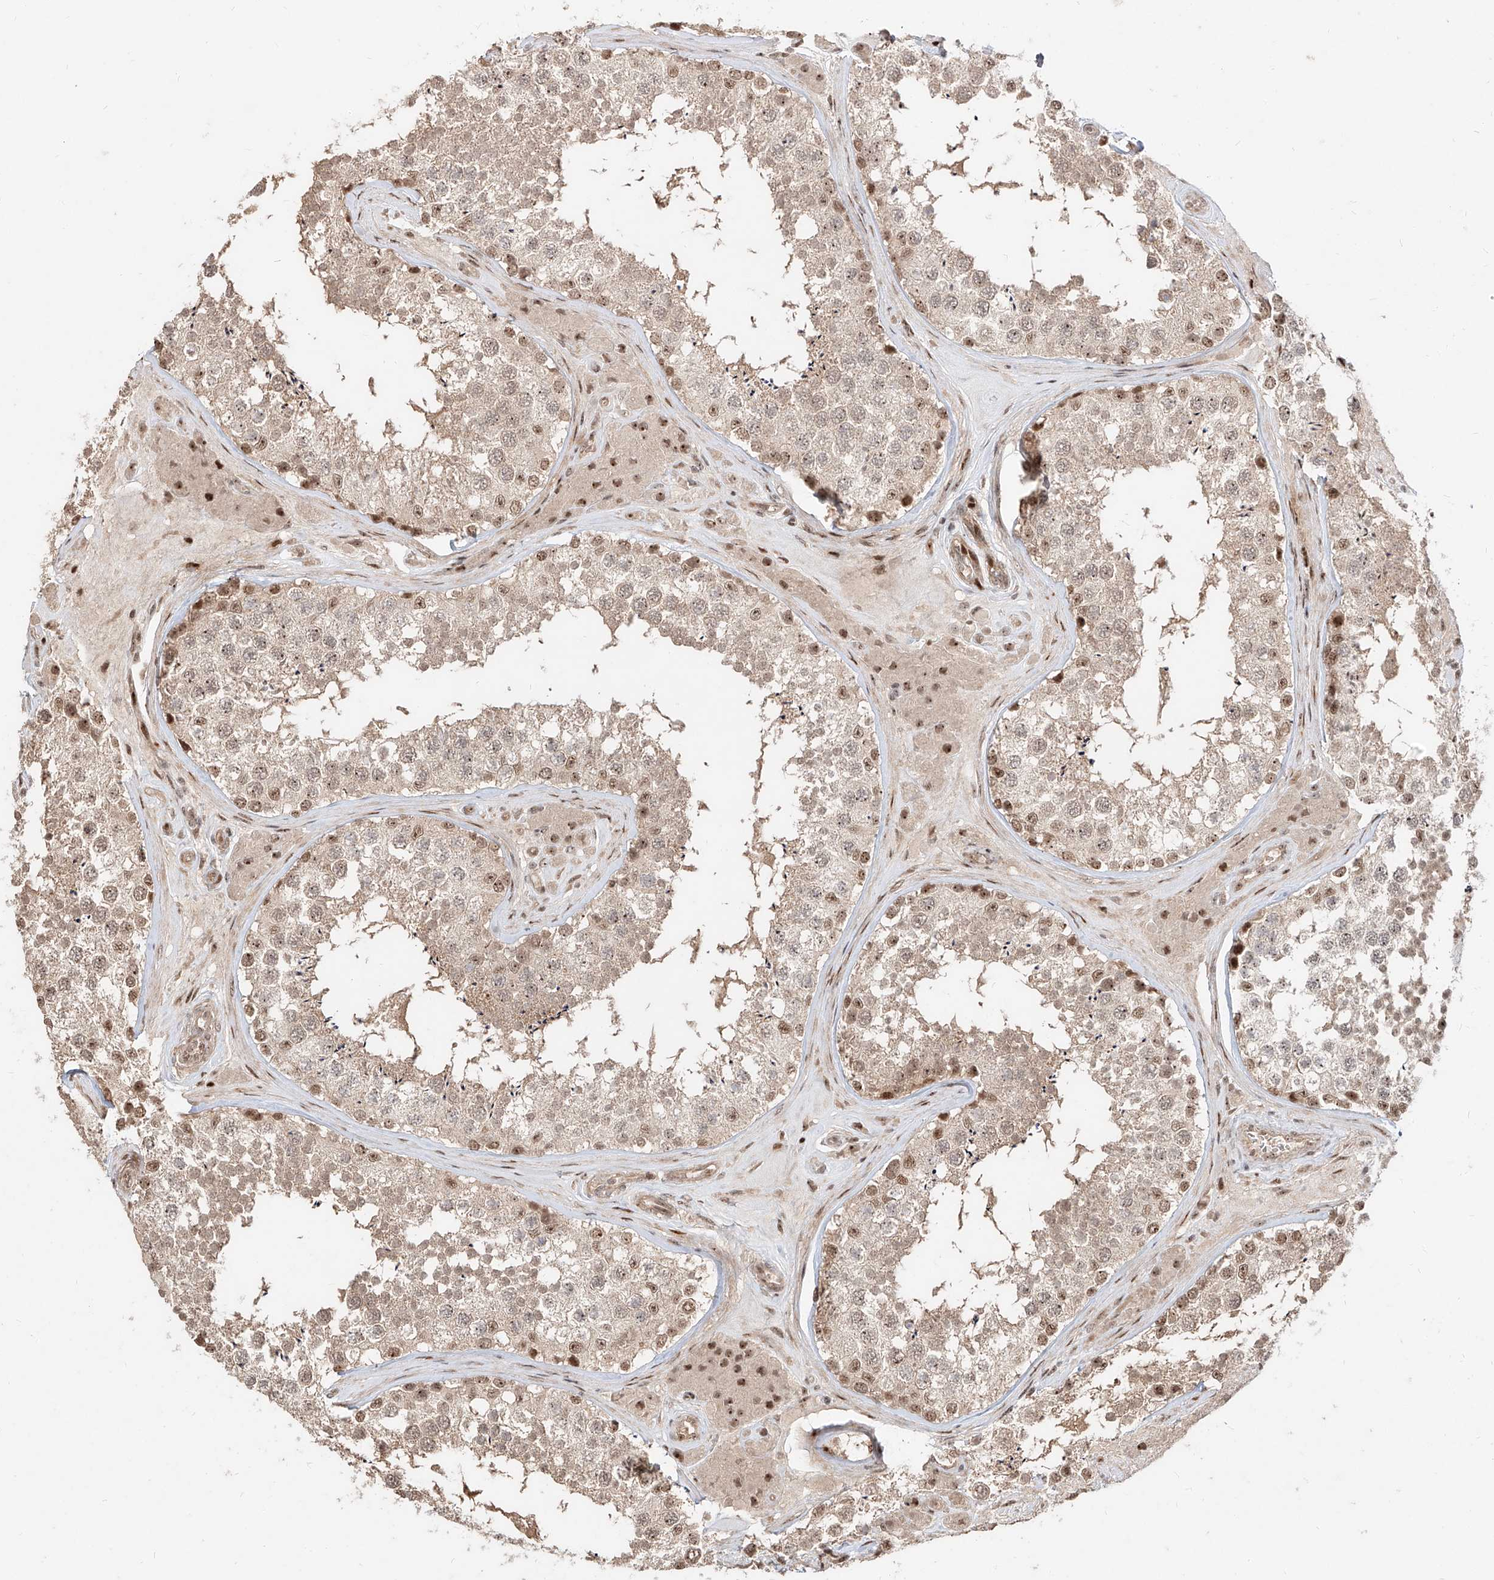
{"staining": {"intensity": "moderate", "quantity": ">75%", "location": "cytoplasmic/membranous,nuclear"}, "tissue": "testis", "cell_type": "Cells in seminiferous ducts", "image_type": "normal", "snomed": [{"axis": "morphology", "description": "Normal tissue, NOS"}, {"axis": "topography", "description": "Testis"}], "caption": "IHC photomicrograph of benign testis: testis stained using IHC demonstrates medium levels of moderate protein expression localized specifically in the cytoplasmic/membranous,nuclear of cells in seminiferous ducts, appearing as a cytoplasmic/membranous,nuclear brown color.", "gene": "ZNF710", "patient": {"sex": "male", "age": 46}}